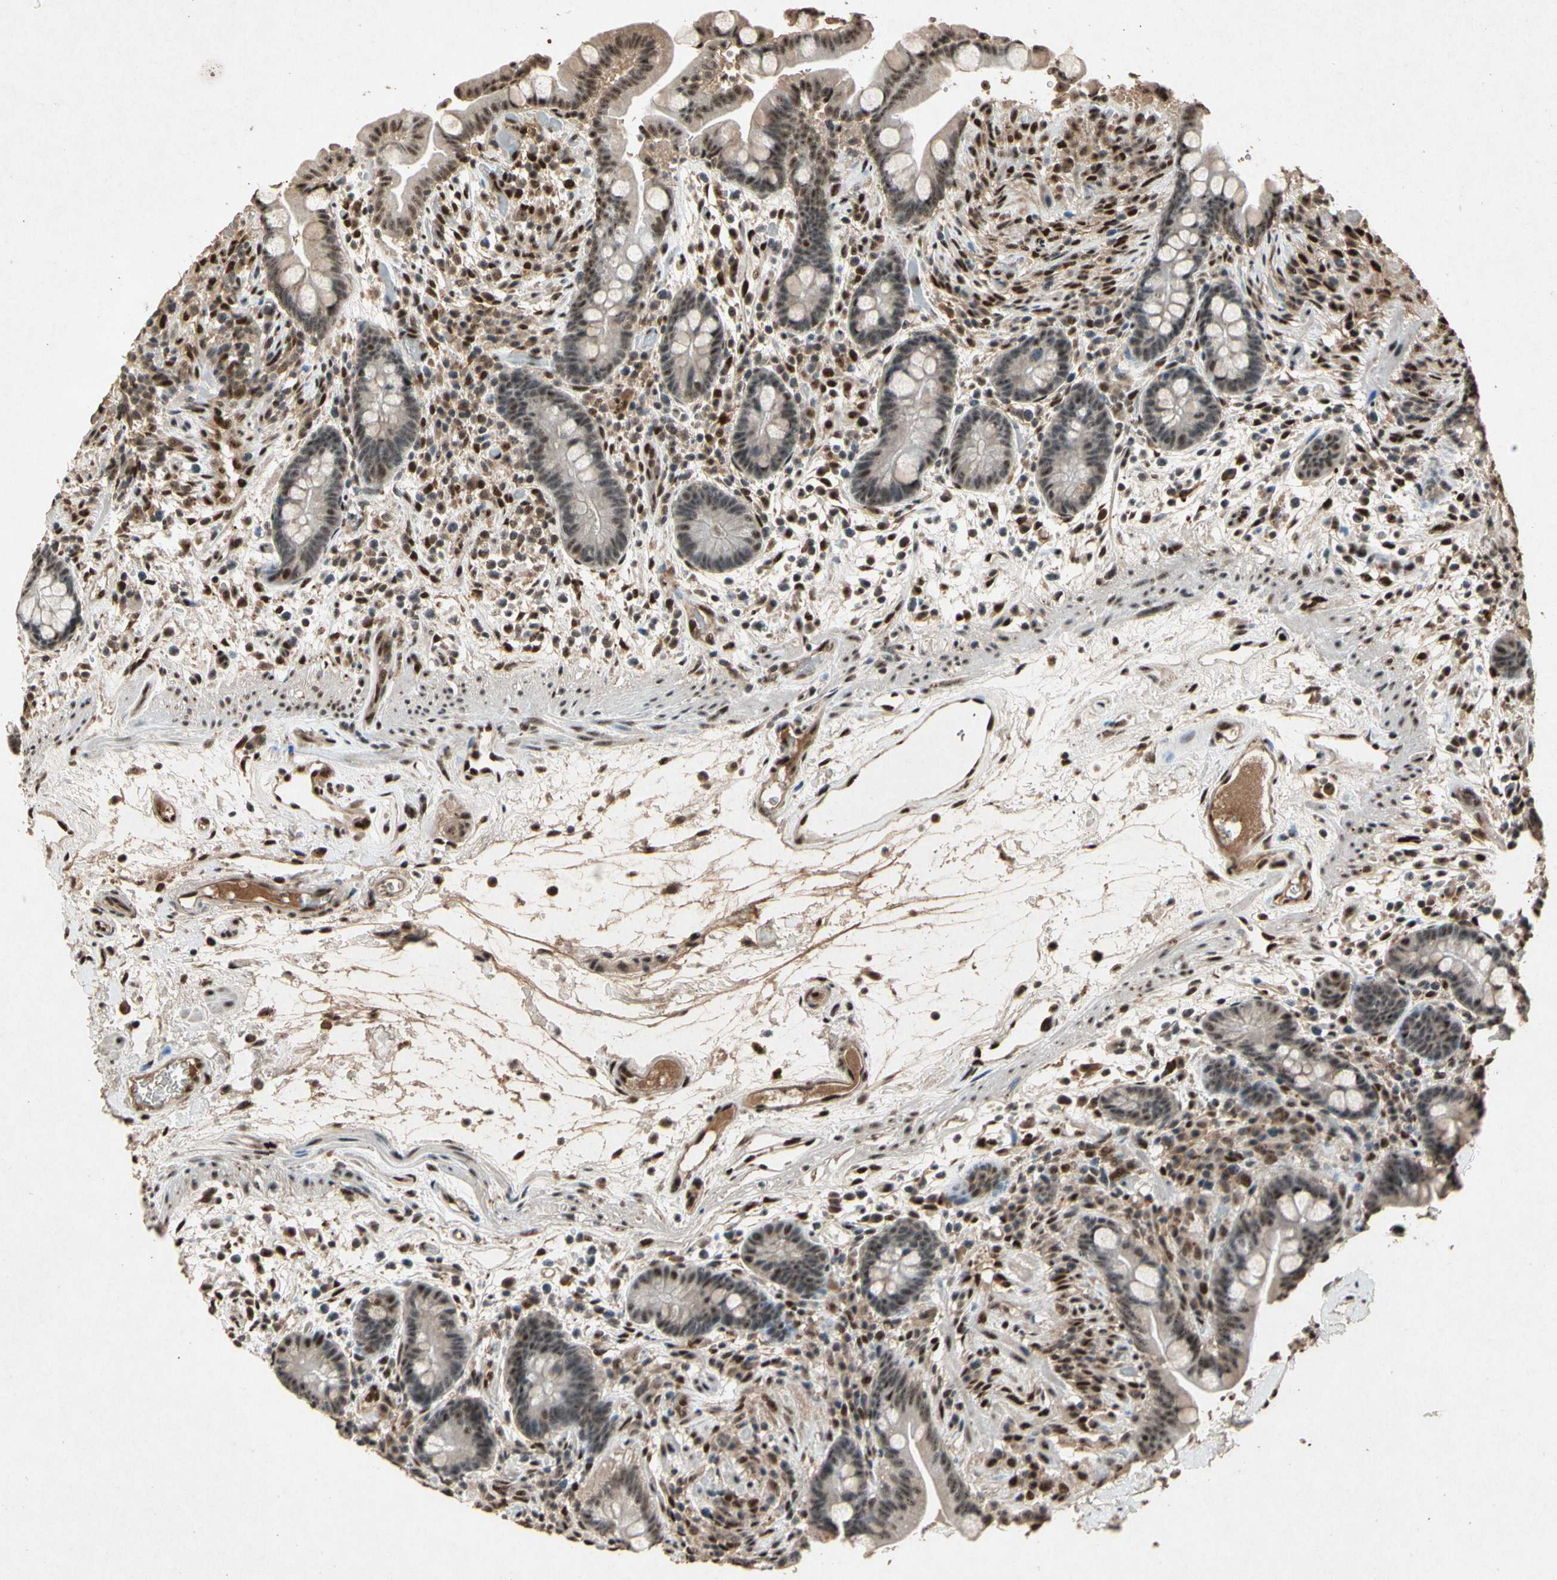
{"staining": {"intensity": "moderate", "quantity": ">75%", "location": "cytoplasmic/membranous,nuclear"}, "tissue": "colon", "cell_type": "Endothelial cells", "image_type": "normal", "snomed": [{"axis": "morphology", "description": "Normal tissue, NOS"}, {"axis": "topography", "description": "Colon"}], "caption": "Colon stained for a protein (brown) shows moderate cytoplasmic/membranous,nuclear positive staining in approximately >75% of endothelial cells.", "gene": "PML", "patient": {"sex": "male", "age": 73}}